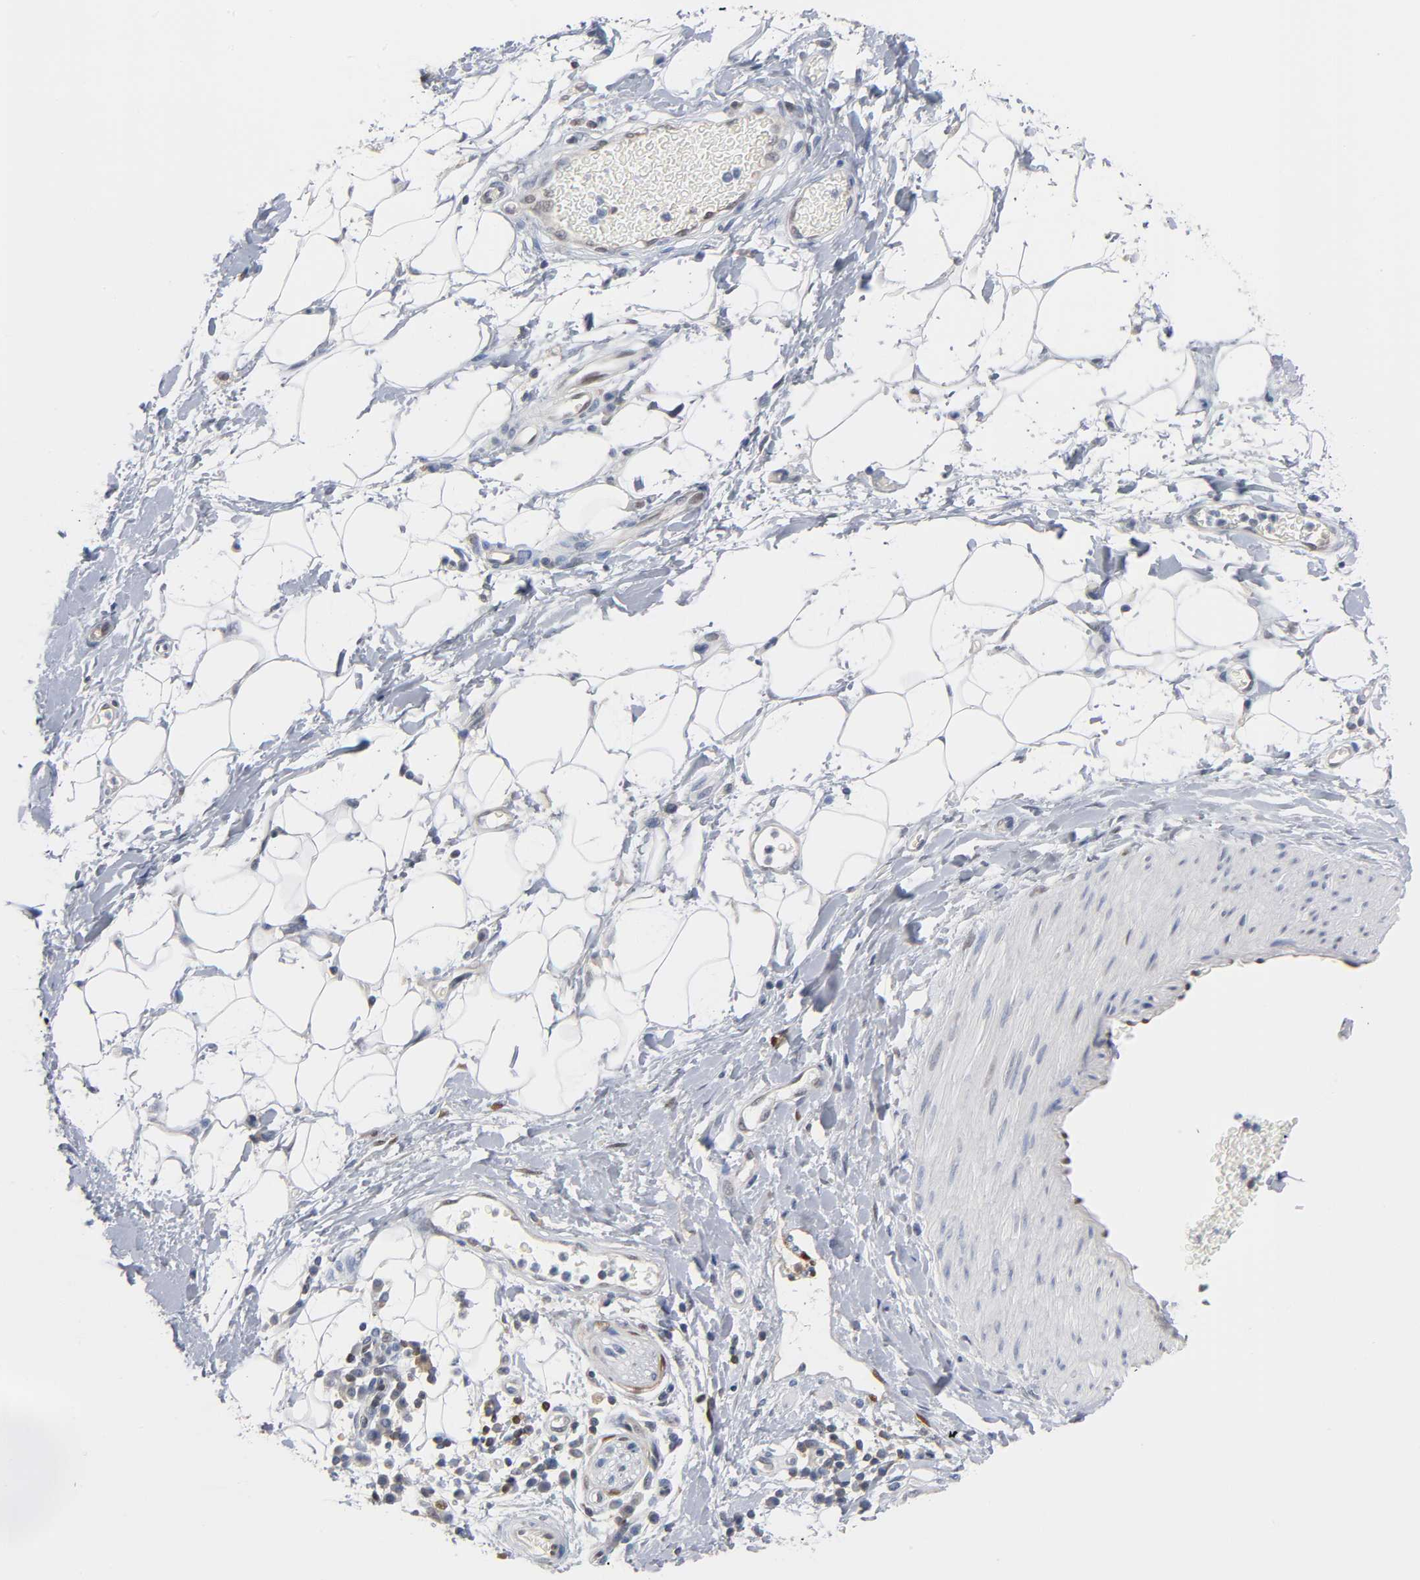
{"staining": {"intensity": "negative", "quantity": "none", "location": "none"}, "tissue": "adipose tissue", "cell_type": "Adipocytes", "image_type": "normal", "snomed": [{"axis": "morphology", "description": "Normal tissue, NOS"}, {"axis": "morphology", "description": "Urothelial carcinoma, High grade"}, {"axis": "topography", "description": "Vascular tissue"}, {"axis": "topography", "description": "Urinary bladder"}], "caption": "Immunohistochemistry (IHC) photomicrograph of benign adipose tissue: adipose tissue stained with DAB demonstrates no significant protein staining in adipocytes. (Stains: DAB immunohistochemistry with hematoxylin counter stain, Microscopy: brightfield microscopy at high magnification).", "gene": "NFATC1", "patient": {"sex": "female", "age": 56}}